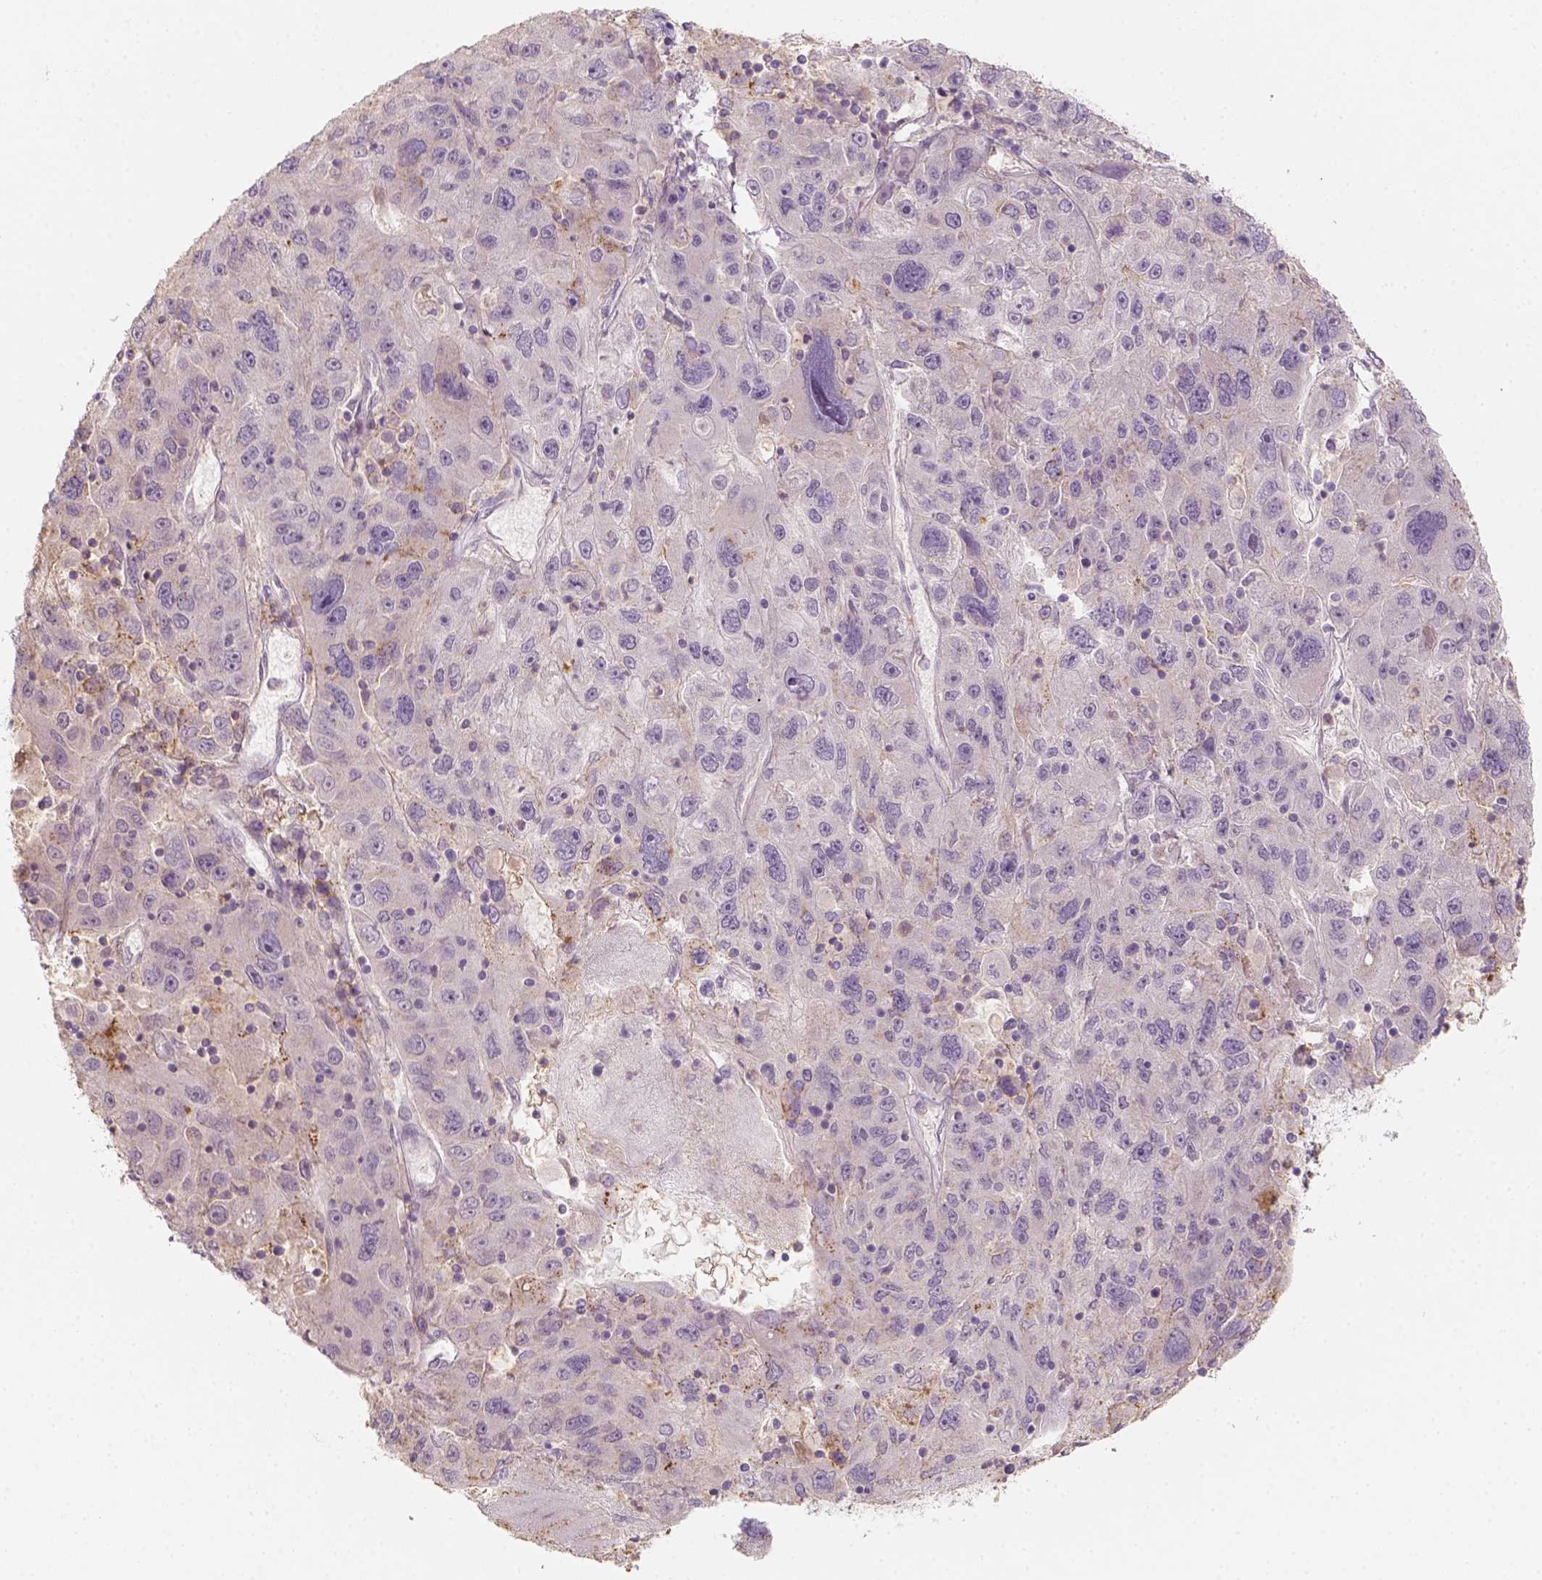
{"staining": {"intensity": "weak", "quantity": "<25%", "location": "cytoplasmic/membranous"}, "tissue": "stomach cancer", "cell_type": "Tumor cells", "image_type": "cancer", "snomed": [{"axis": "morphology", "description": "Adenocarcinoma, NOS"}, {"axis": "topography", "description": "Stomach"}], "caption": "Immunohistochemical staining of stomach cancer shows no significant staining in tumor cells.", "gene": "AQP9", "patient": {"sex": "male", "age": 56}}